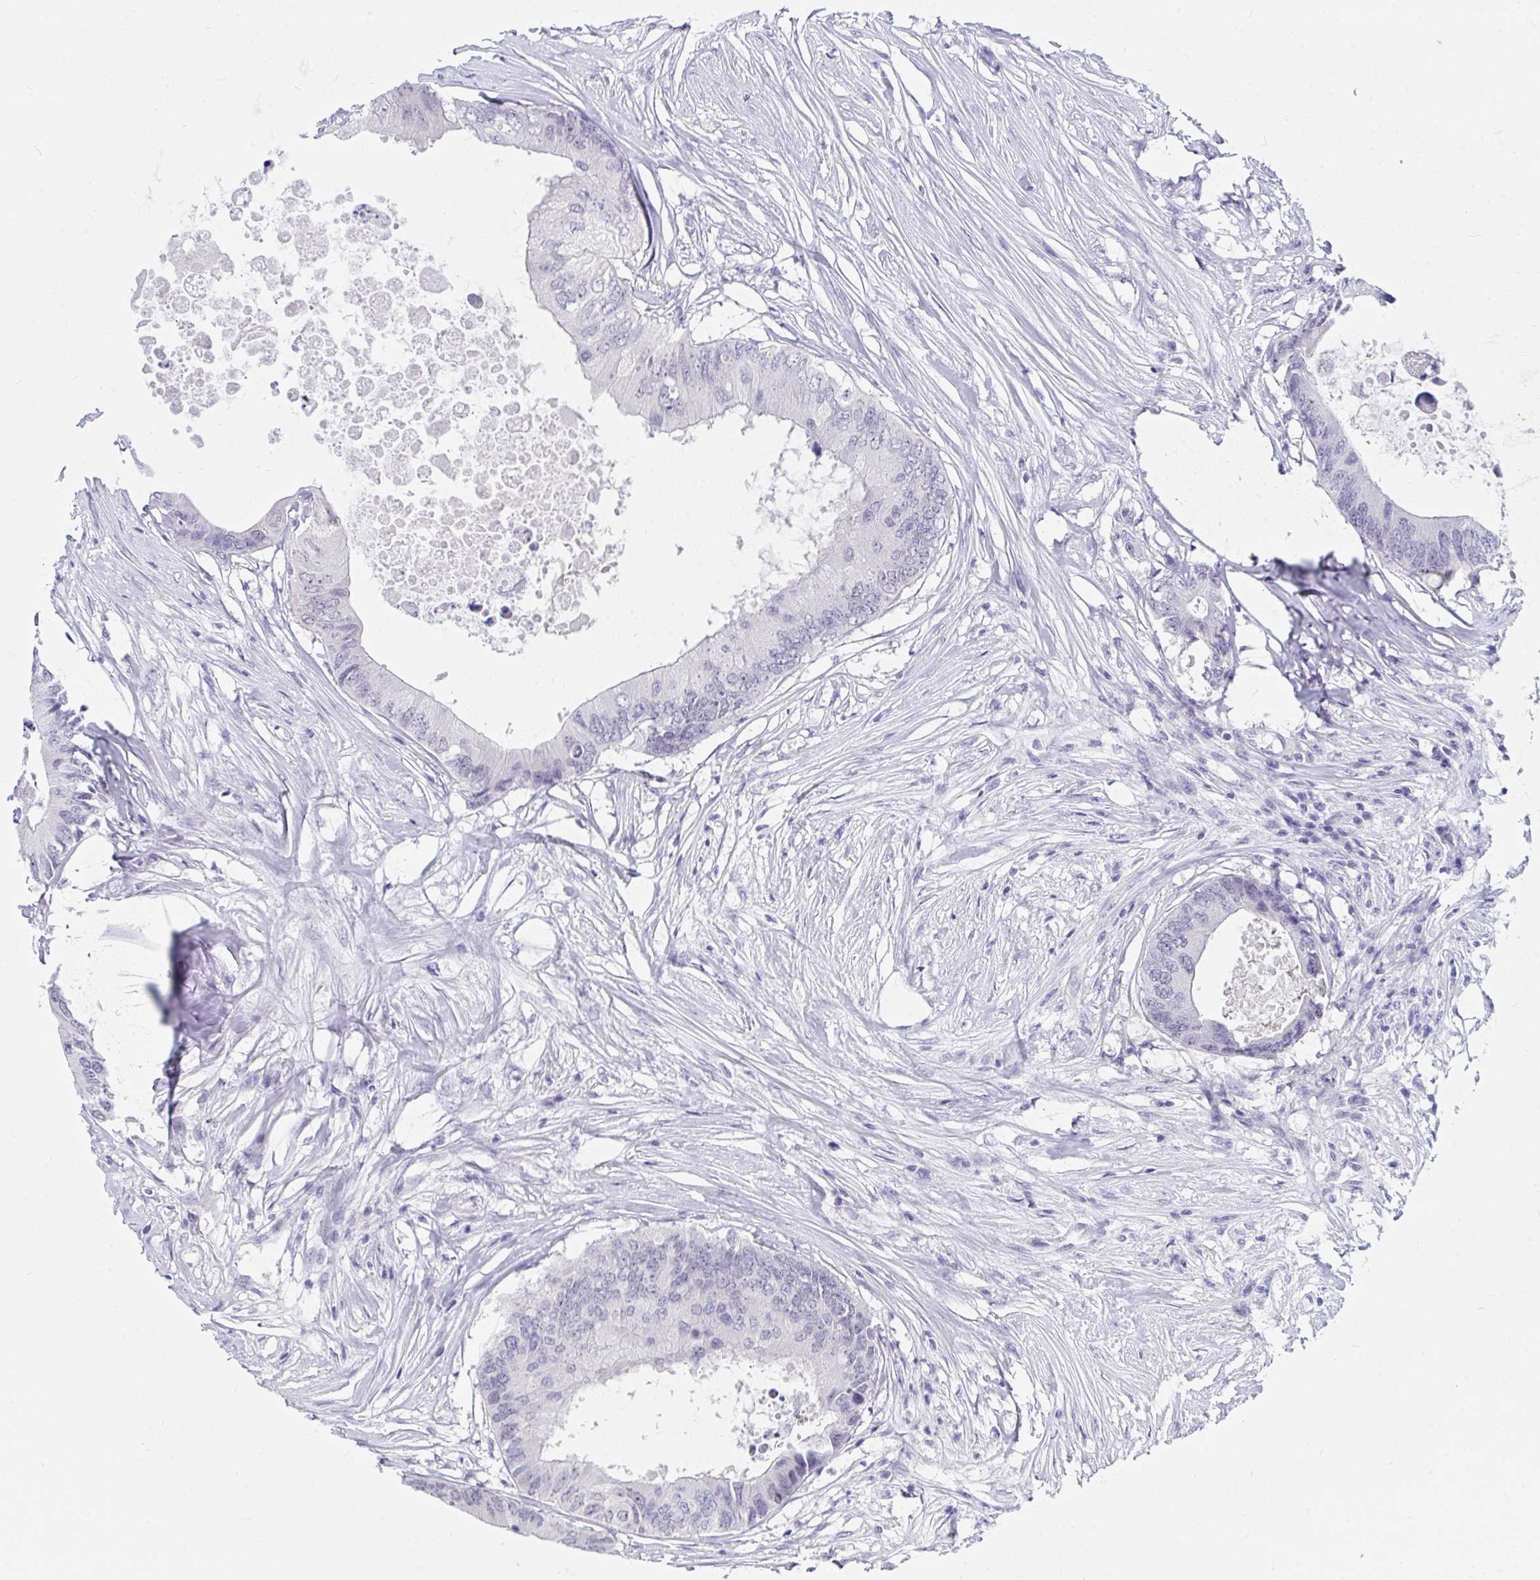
{"staining": {"intensity": "negative", "quantity": "none", "location": "none"}, "tissue": "colorectal cancer", "cell_type": "Tumor cells", "image_type": "cancer", "snomed": [{"axis": "morphology", "description": "Adenocarcinoma, NOS"}, {"axis": "topography", "description": "Colon"}], "caption": "The immunohistochemistry (IHC) histopathology image has no significant staining in tumor cells of colorectal cancer (adenocarcinoma) tissue. Nuclei are stained in blue.", "gene": "DAOA", "patient": {"sex": "male", "age": 71}}